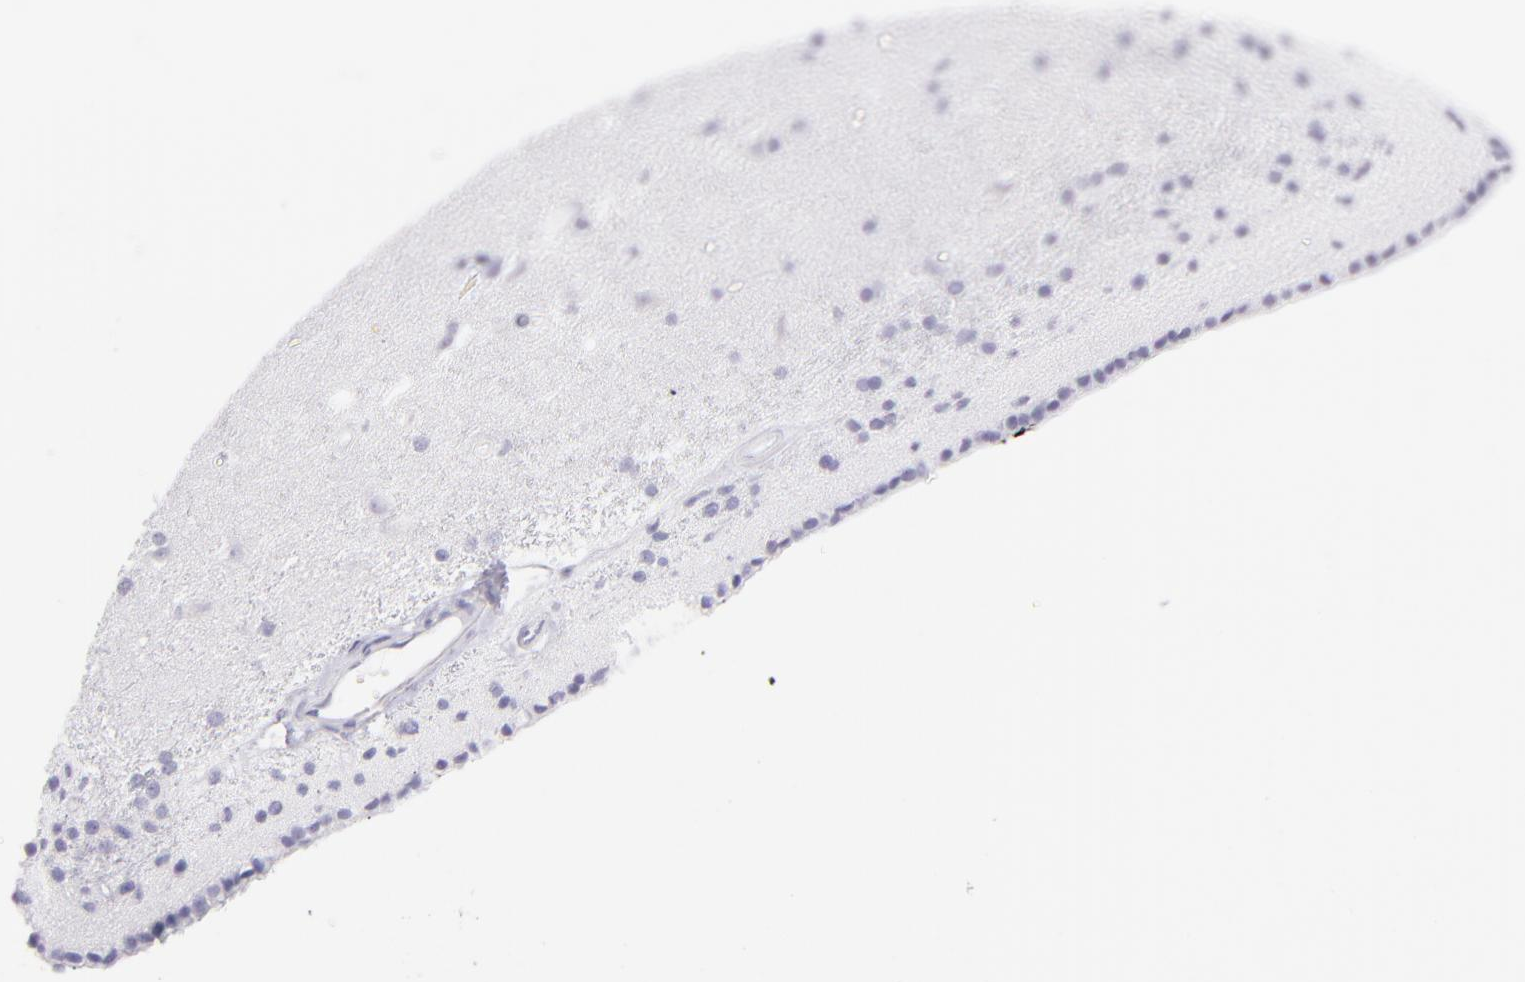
{"staining": {"intensity": "negative", "quantity": "none", "location": "none"}, "tissue": "caudate", "cell_type": "Glial cells", "image_type": "normal", "snomed": [{"axis": "morphology", "description": "Normal tissue, NOS"}, {"axis": "topography", "description": "Lateral ventricle wall"}], "caption": "Immunohistochemistry of normal human caudate displays no expression in glial cells.", "gene": "PRPH", "patient": {"sex": "female", "age": 19}}